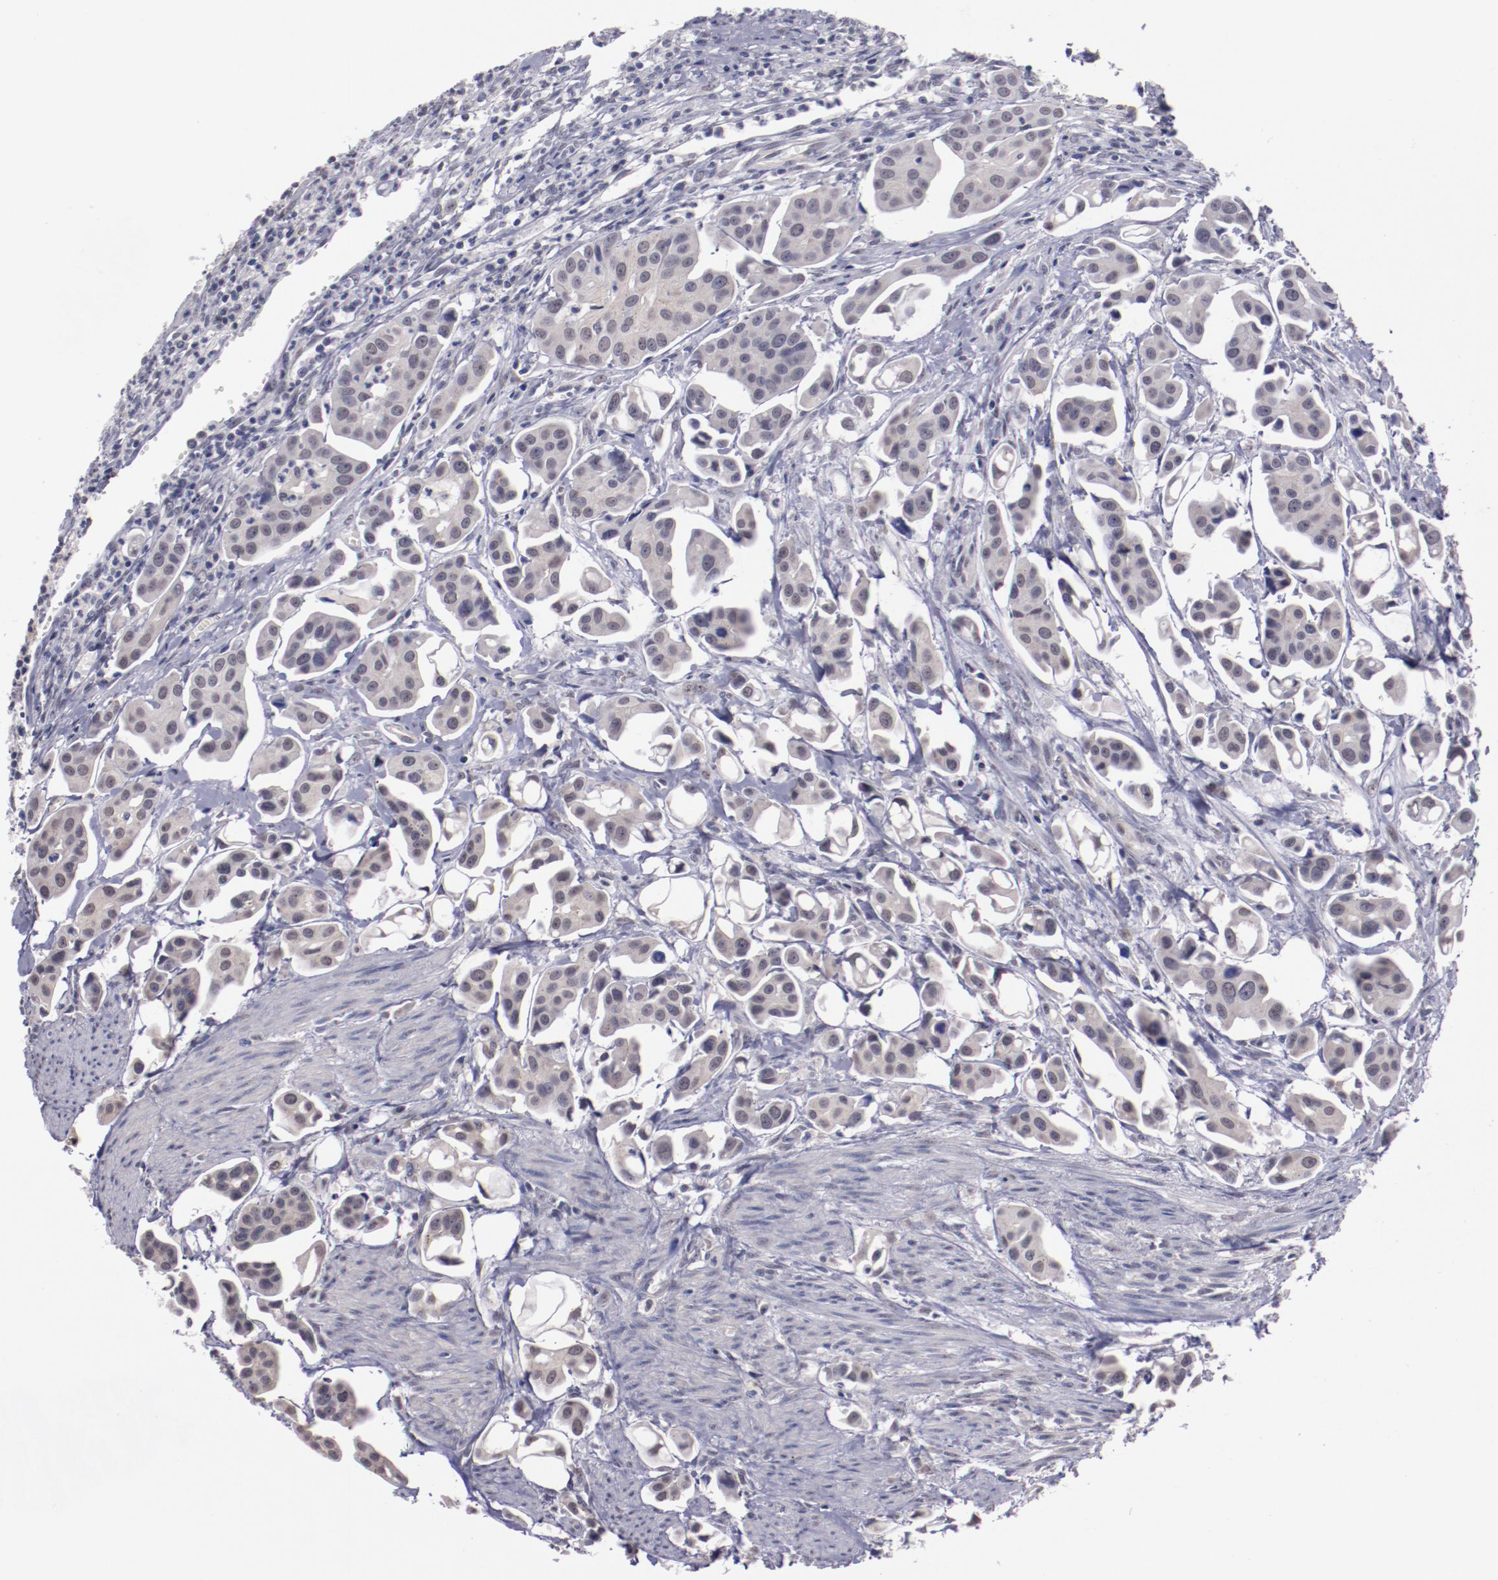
{"staining": {"intensity": "weak", "quantity": ">75%", "location": "cytoplasmic/membranous"}, "tissue": "urothelial cancer", "cell_type": "Tumor cells", "image_type": "cancer", "snomed": [{"axis": "morphology", "description": "Urothelial carcinoma, High grade"}, {"axis": "topography", "description": "Urinary bladder"}], "caption": "Weak cytoplasmic/membranous protein positivity is appreciated in about >75% of tumor cells in high-grade urothelial carcinoma.", "gene": "NRXN3", "patient": {"sex": "male", "age": 66}}